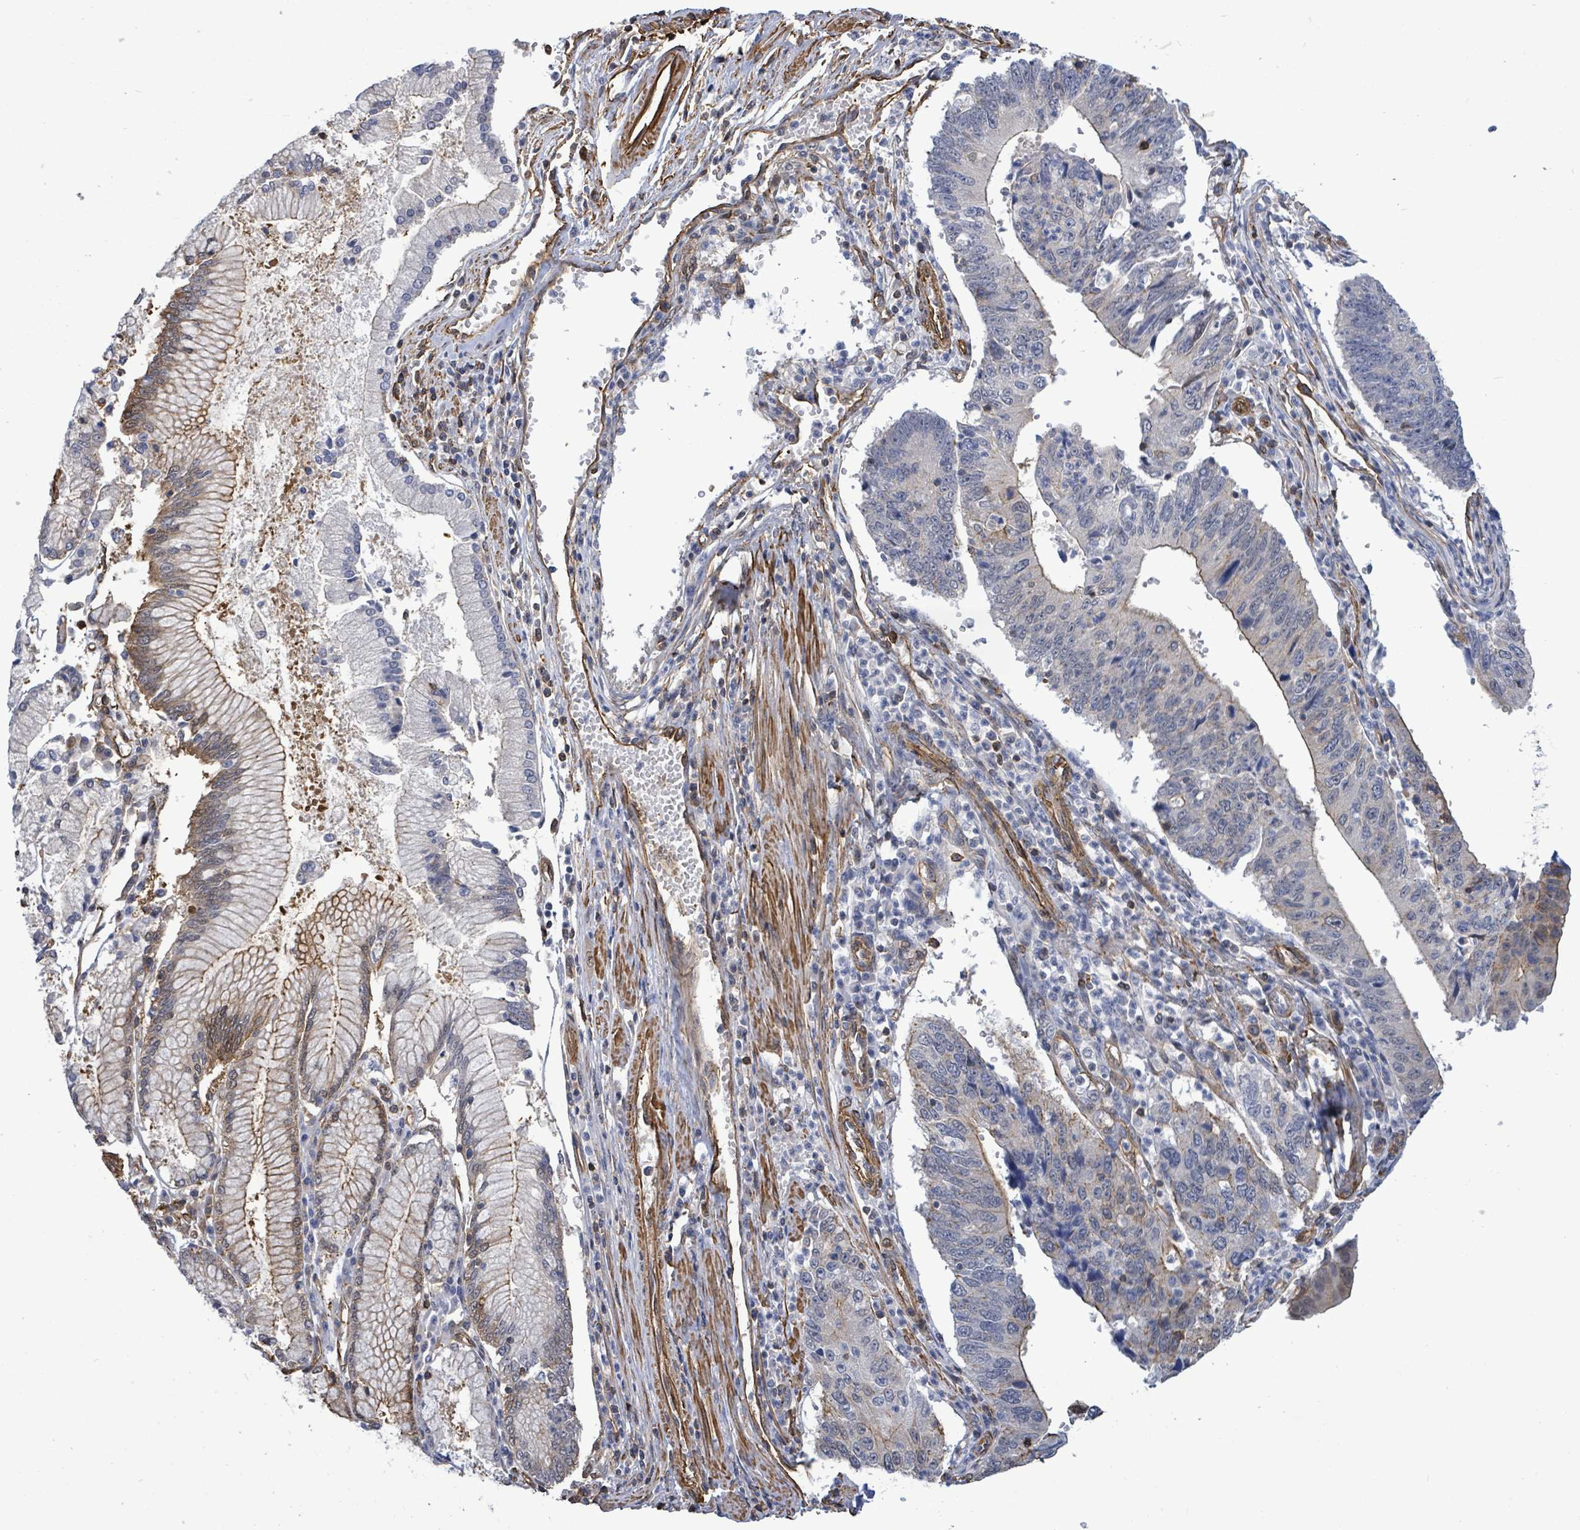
{"staining": {"intensity": "moderate", "quantity": "<25%", "location": "cytoplasmic/membranous"}, "tissue": "stomach cancer", "cell_type": "Tumor cells", "image_type": "cancer", "snomed": [{"axis": "morphology", "description": "Adenocarcinoma, NOS"}, {"axis": "topography", "description": "Stomach"}], "caption": "This image exhibits IHC staining of human stomach adenocarcinoma, with low moderate cytoplasmic/membranous positivity in approximately <25% of tumor cells.", "gene": "PRKRIP1", "patient": {"sex": "male", "age": 59}}